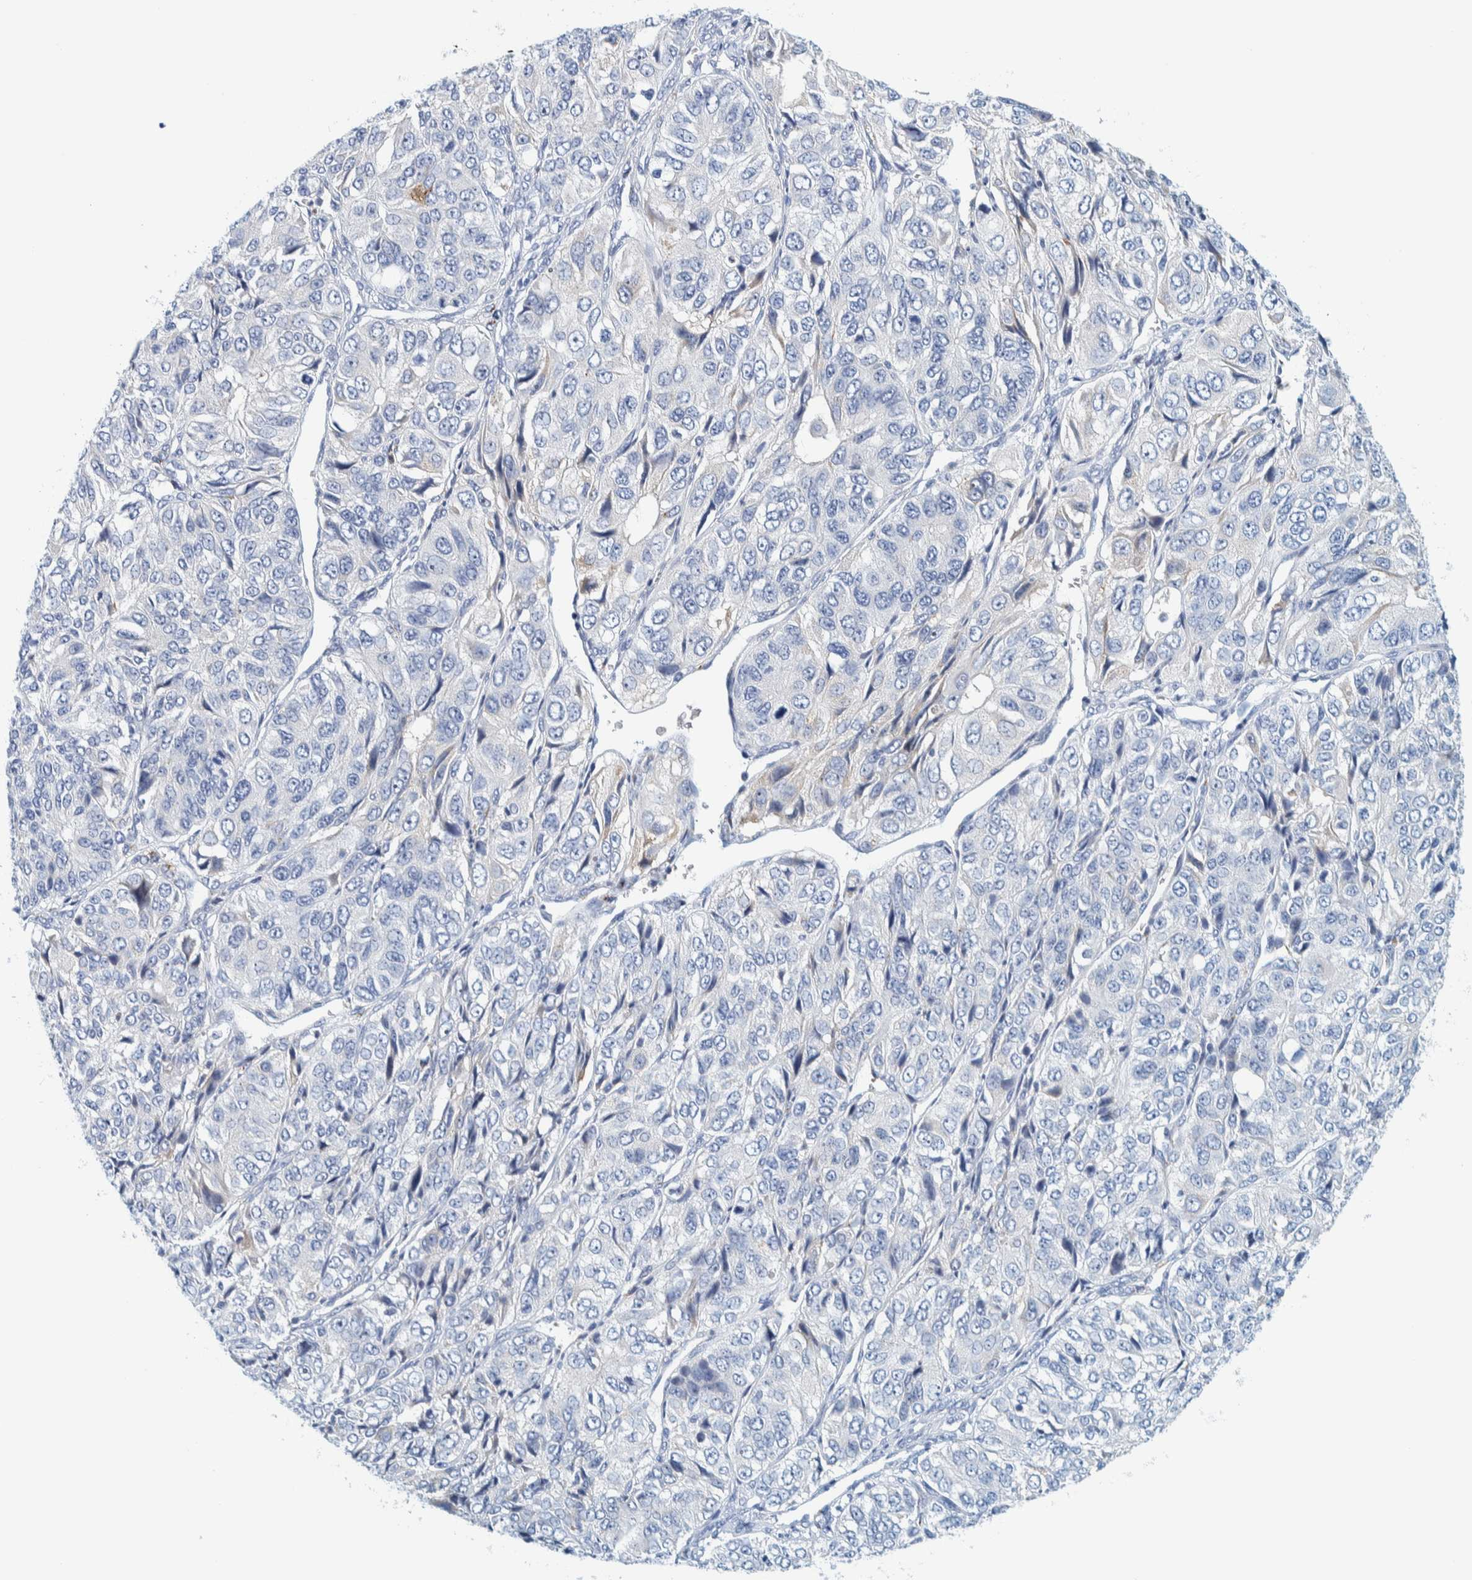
{"staining": {"intensity": "negative", "quantity": "none", "location": "none"}, "tissue": "ovarian cancer", "cell_type": "Tumor cells", "image_type": "cancer", "snomed": [{"axis": "morphology", "description": "Carcinoma, endometroid"}, {"axis": "topography", "description": "Ovary"}], "caption": "IHC of human ovarian endometroid carcinoma exhibits no positivity in tumor cells.", "gene": "MOG", "patient": {"sex": "female", "age": 51}}